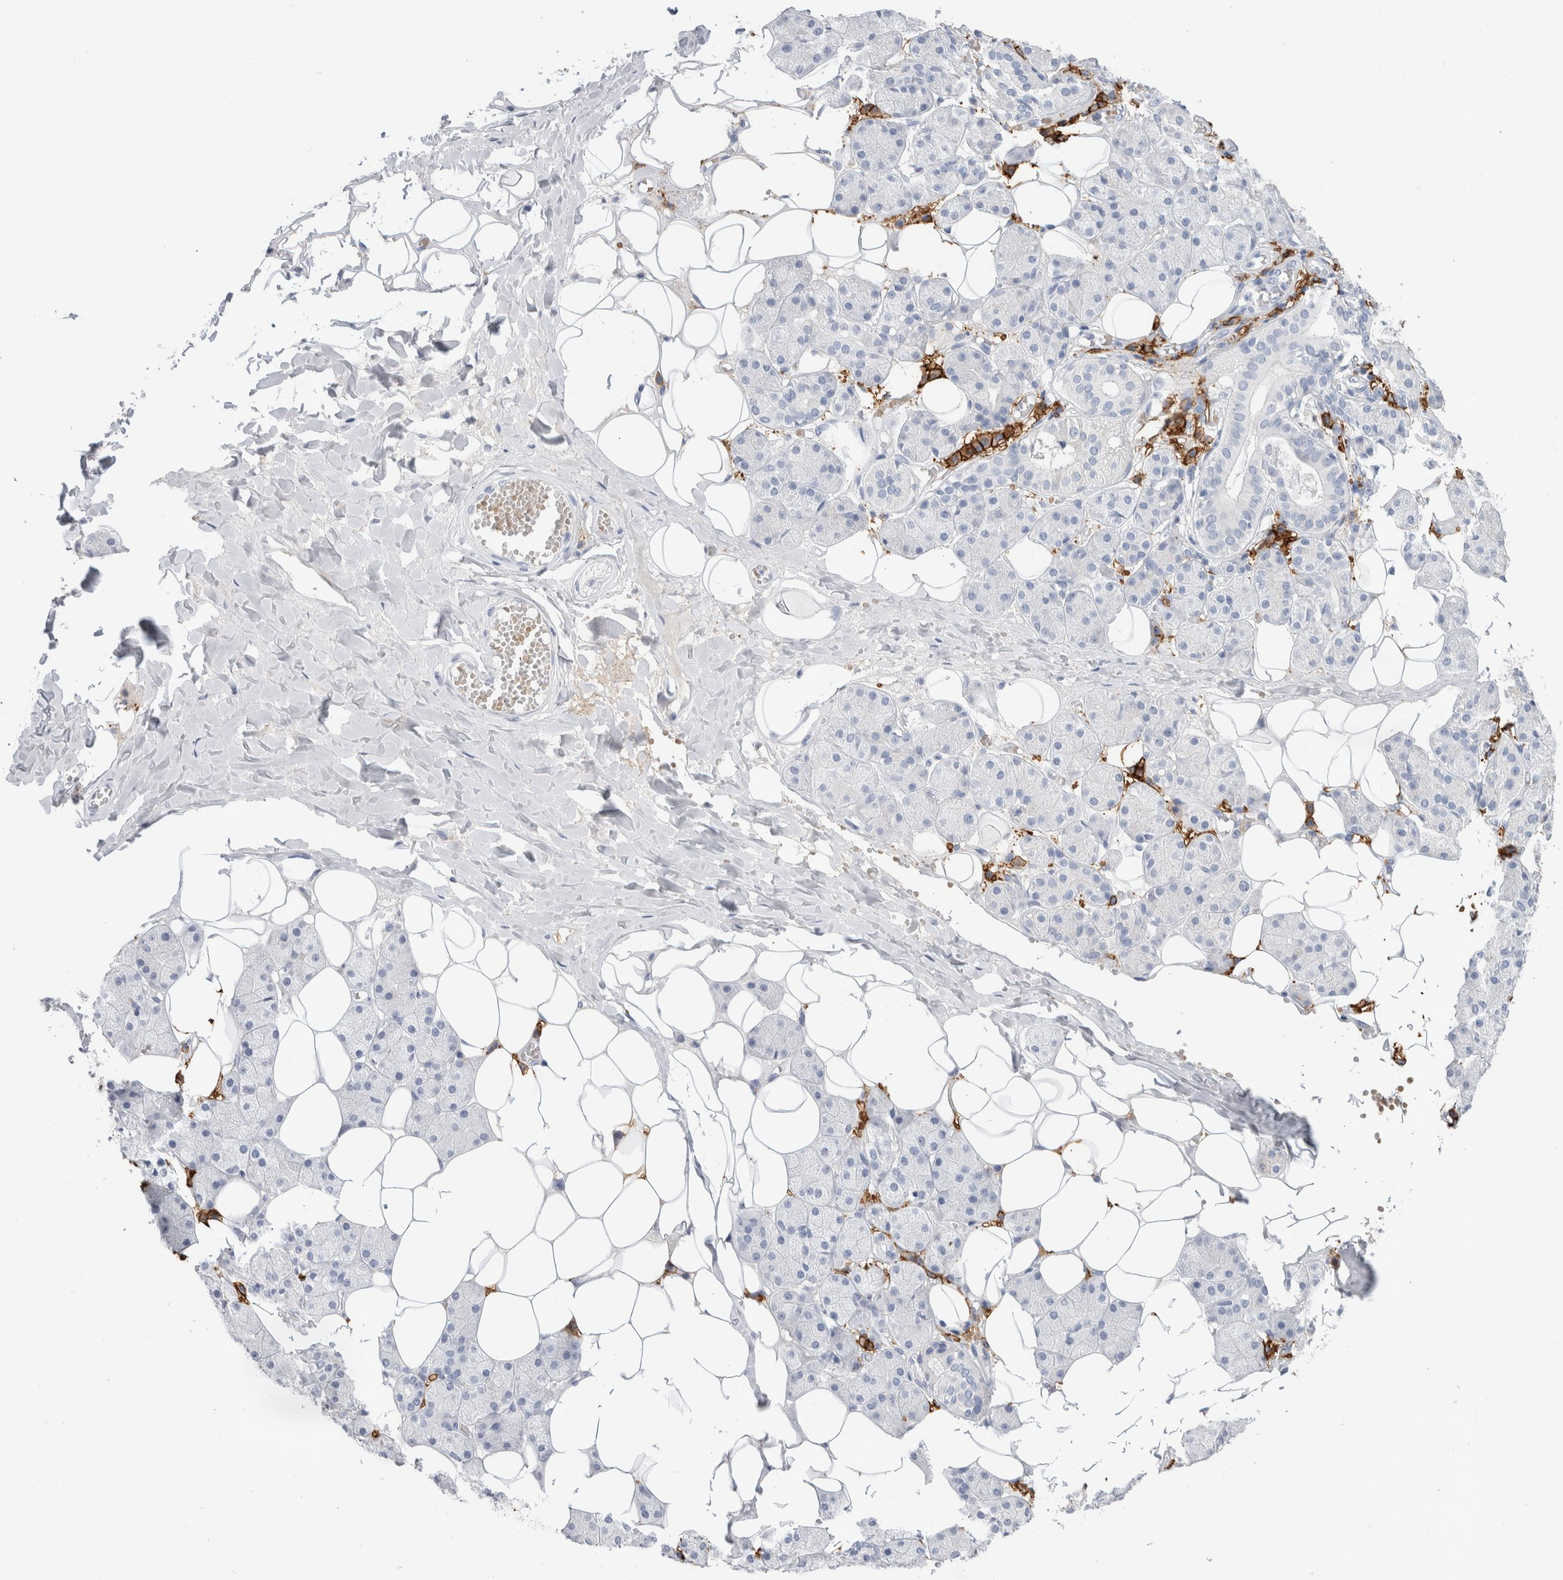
{"staining": {"intensity": "negative", "quantity": "none", "location": "none"}, "tissue": "salivary gland", "cell_type": "Glandular cells", "image_type": "normal", "snomed": [{"axis": "morphology", "description": "Normal tissue, NOS"}, {"axis": "topography", "description": "Salivary gland"}], "caption": "Glandular cells show no significant protein staining in unremarkable salivary gland. The staining is performed using DAB (3,3'-diaminobenzidine) brown chromogen with nuclei counter-stained in using hematoxylin.", "gene": "CD38", "patient": {"sex": "female", "age": 33}}